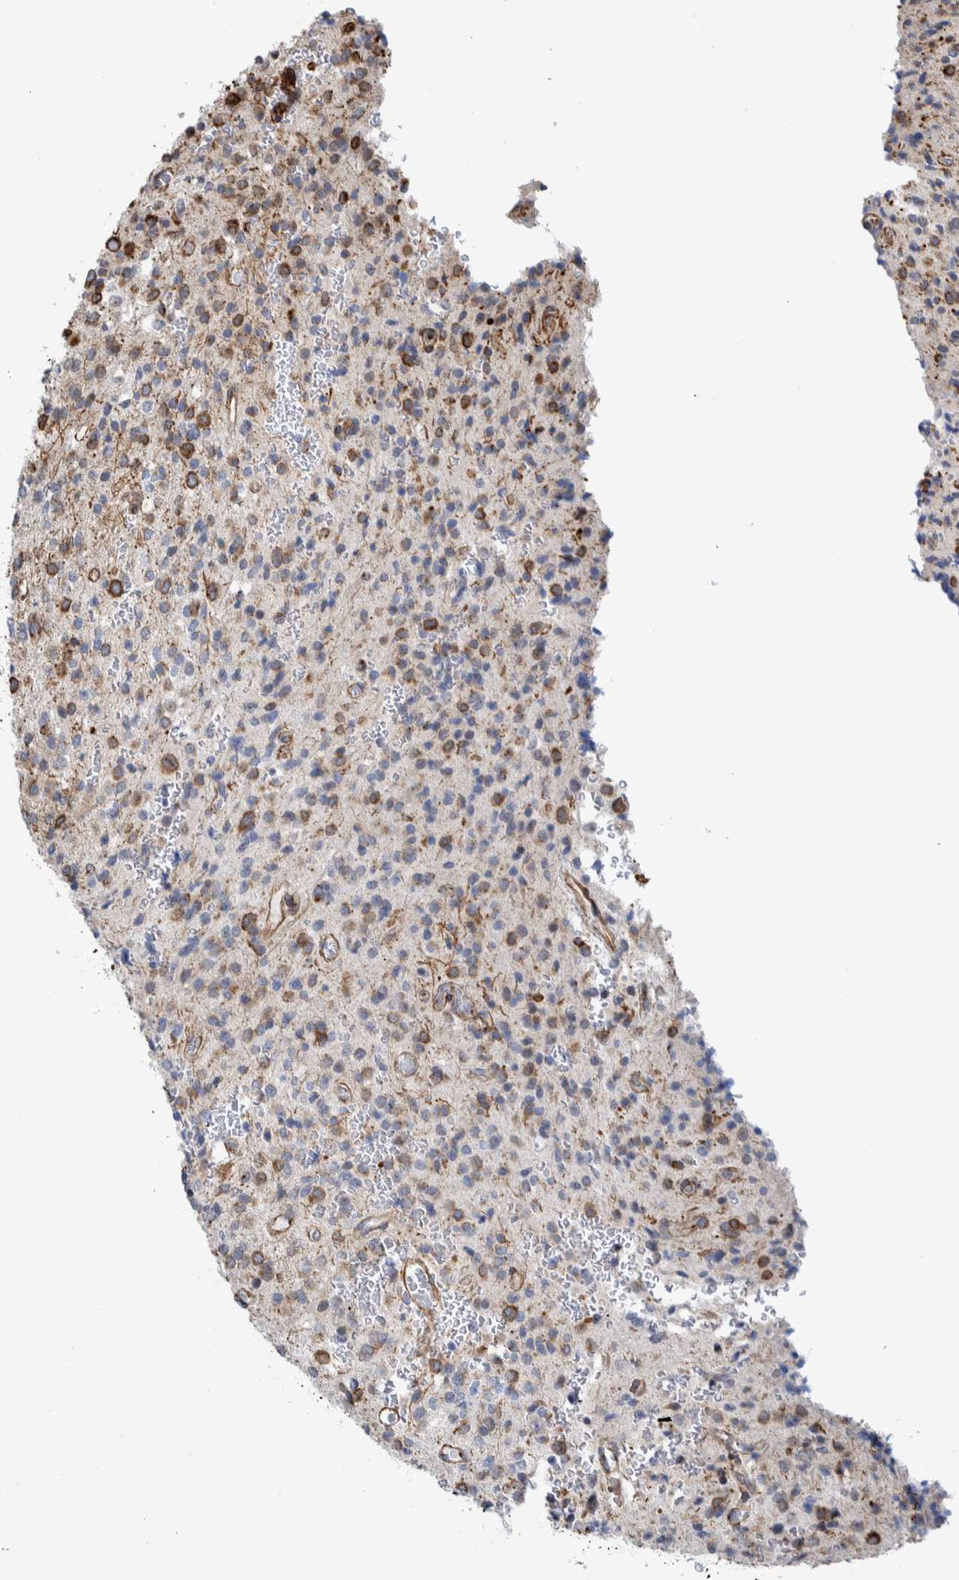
{"staining": {"intensity": "moderate", "quantity": "<25%", "location": "cytoplasmic/membranous"}, "tissue": "glioma", "cell_type": "Tumor cells", "image_type": "cancer", "snomed": [{"axis": "morphology", "description": "Glioma, malignant, High grade"}, {"axis": "topography", "description": "Brain"}], "caption": "This is an image of immunohistochemistry staining of high-grade glioma (malignant), which shows moderate positivity in the cytoplasmic/membranous of tumor cells.", "gene": "CCDC57", "patient": {"sex": "male", "age": 34}}